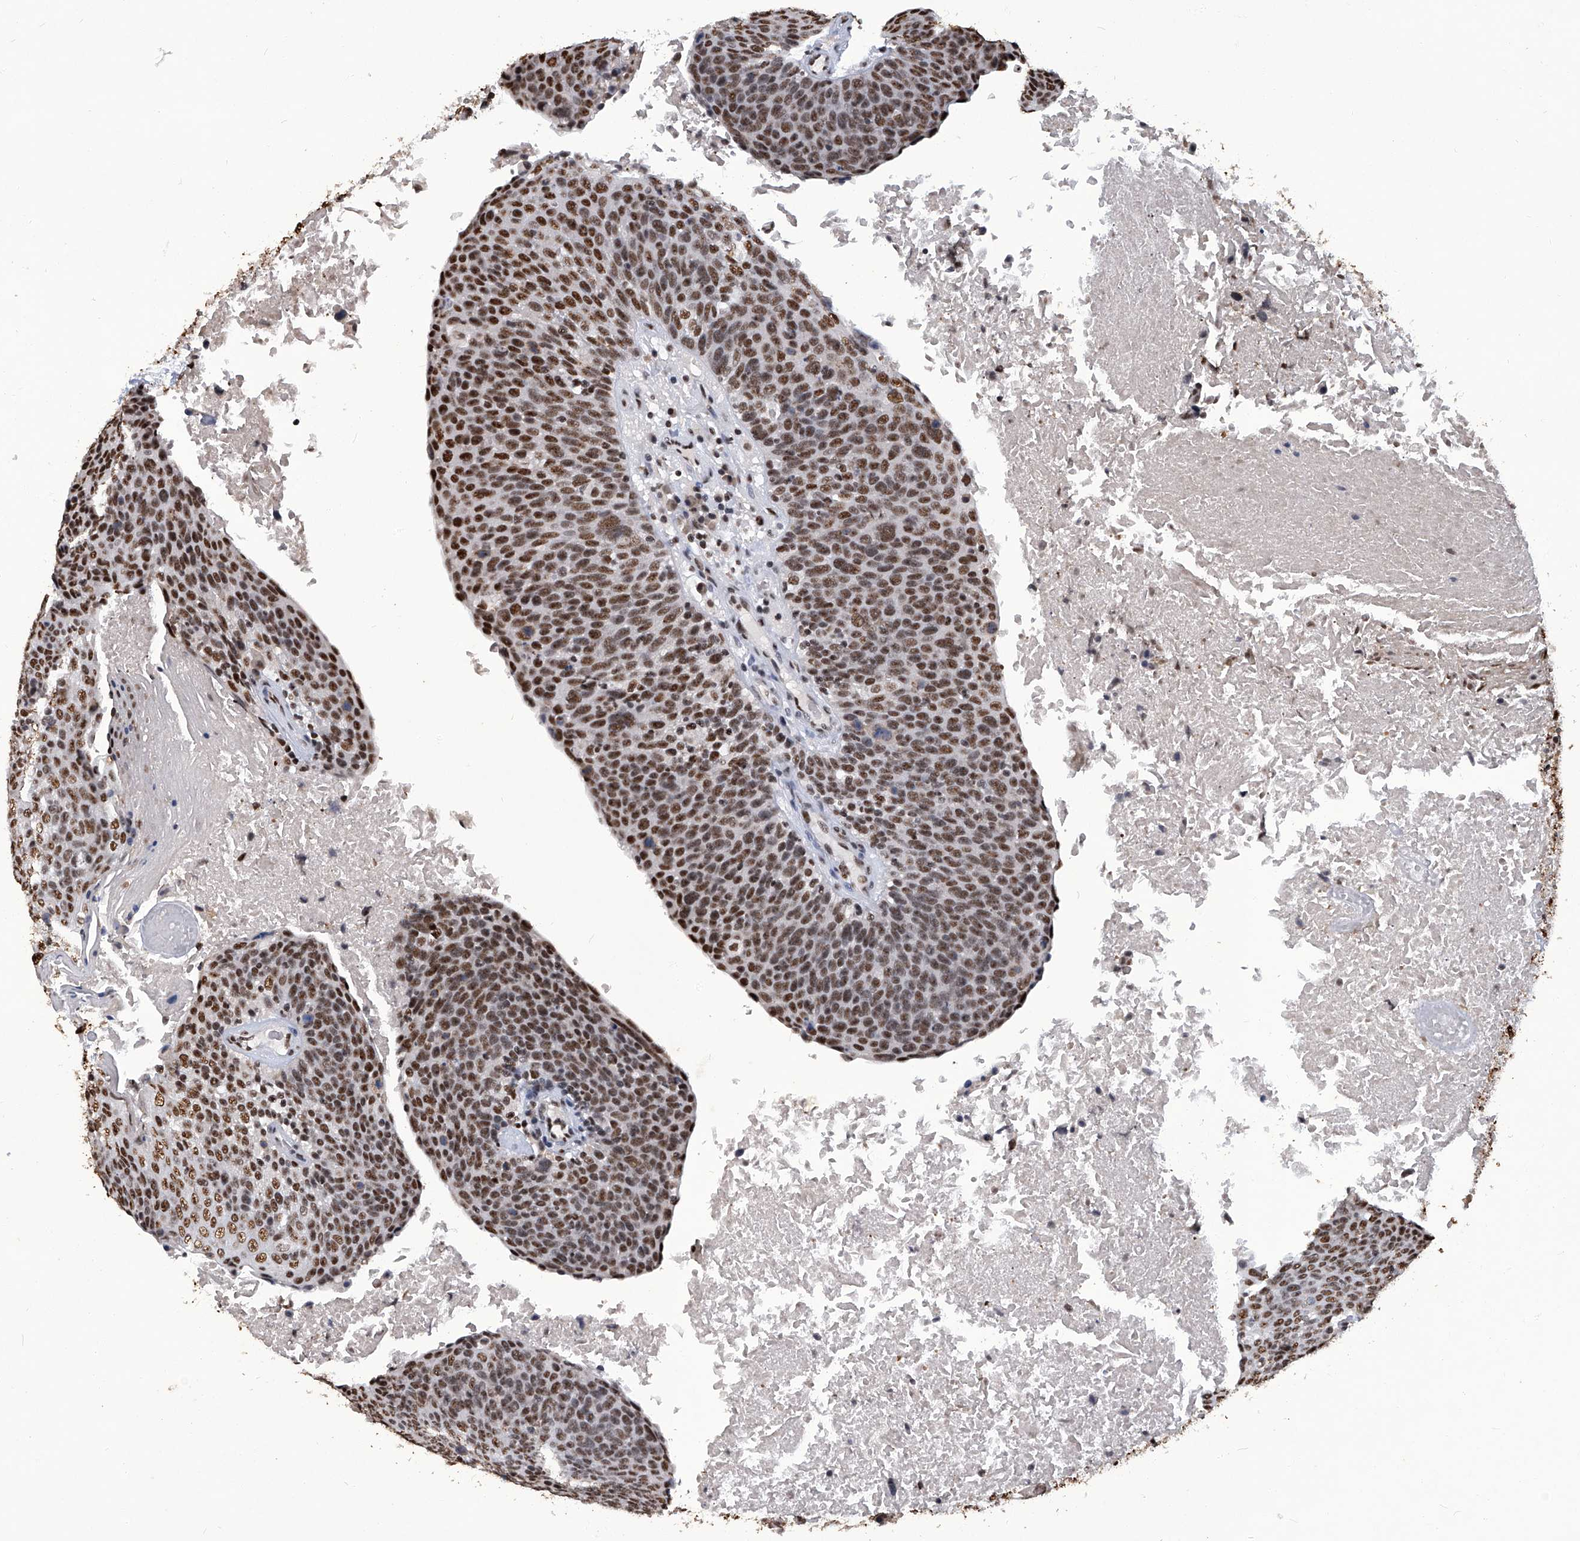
{"staining": {"intensity": "moderate", "quantity": ">75%", "location": "nuclear"}, "tissue": "head and neck cancer", "cell_type": "Tumor cells", "image_type": "cancer", "snomed": [{"axis": "morphology", "description": "Squamous cell carcinoma, NOS"}, {"axis": "morphology", "description": "Squamous cell carcinoma, metastatic, NOS"}, {"axis": "topography", "description": "Lymph node"}, {"axis": "topography", "description": "Head-Neck"}], "caption": "Immunohistochemical staining of human squamous cell carcinoma (head and neck) demonstrates moderate nuclear protein staining in approximately >75% of tumor cells.", "gene": "HBP1", "patient": {"sex": "male", "age": 62}}